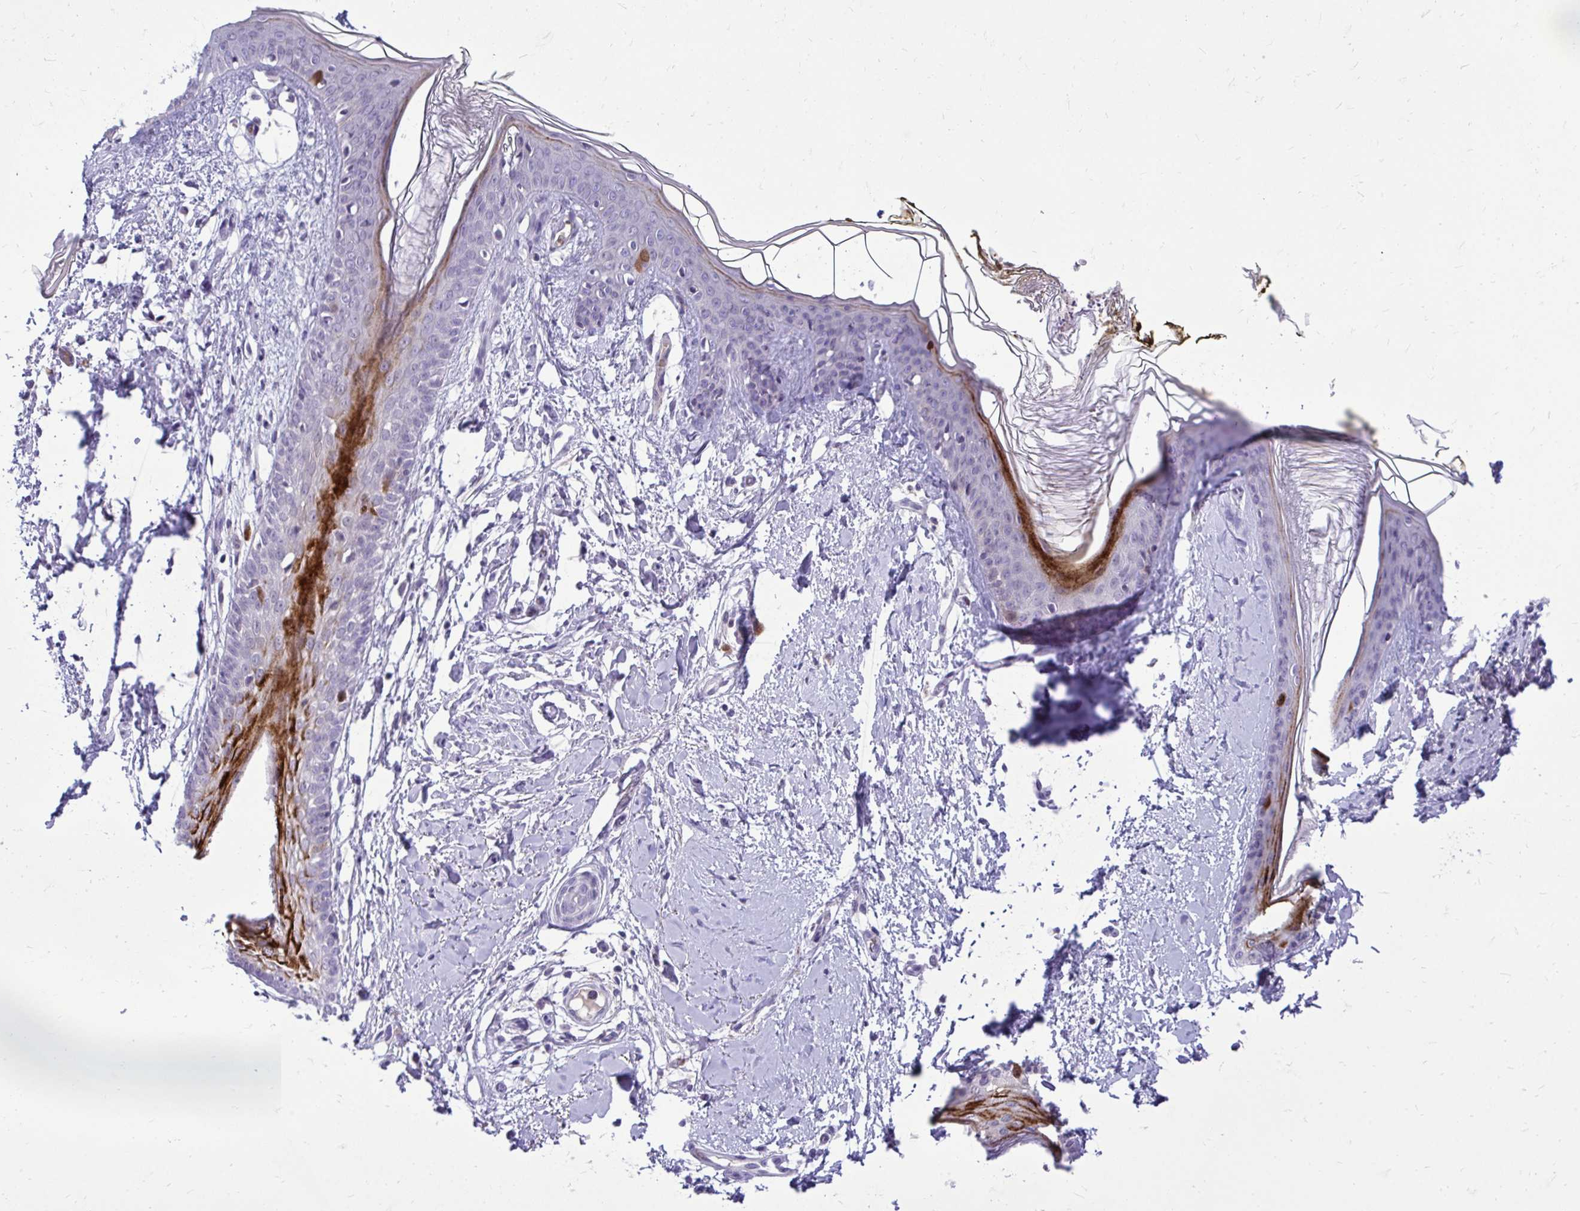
{"staining": {"intensity": "negative", "quantity": "none", "location": "none"}, "tissue": "skin", "cell_type": "Fibroblasts", "image_type": "normal", "snomed": [{"axis": "morphology", "description": "Normal tissue, NOS"}, {"axis": "topography", "description": "Skin"}], "caption": "Human skin stained for a protein using immunohistochemistry exhibits no staining in fibroblasts.", "gene": "CDC20", "patient": {"sex": "female", "age": 34}}